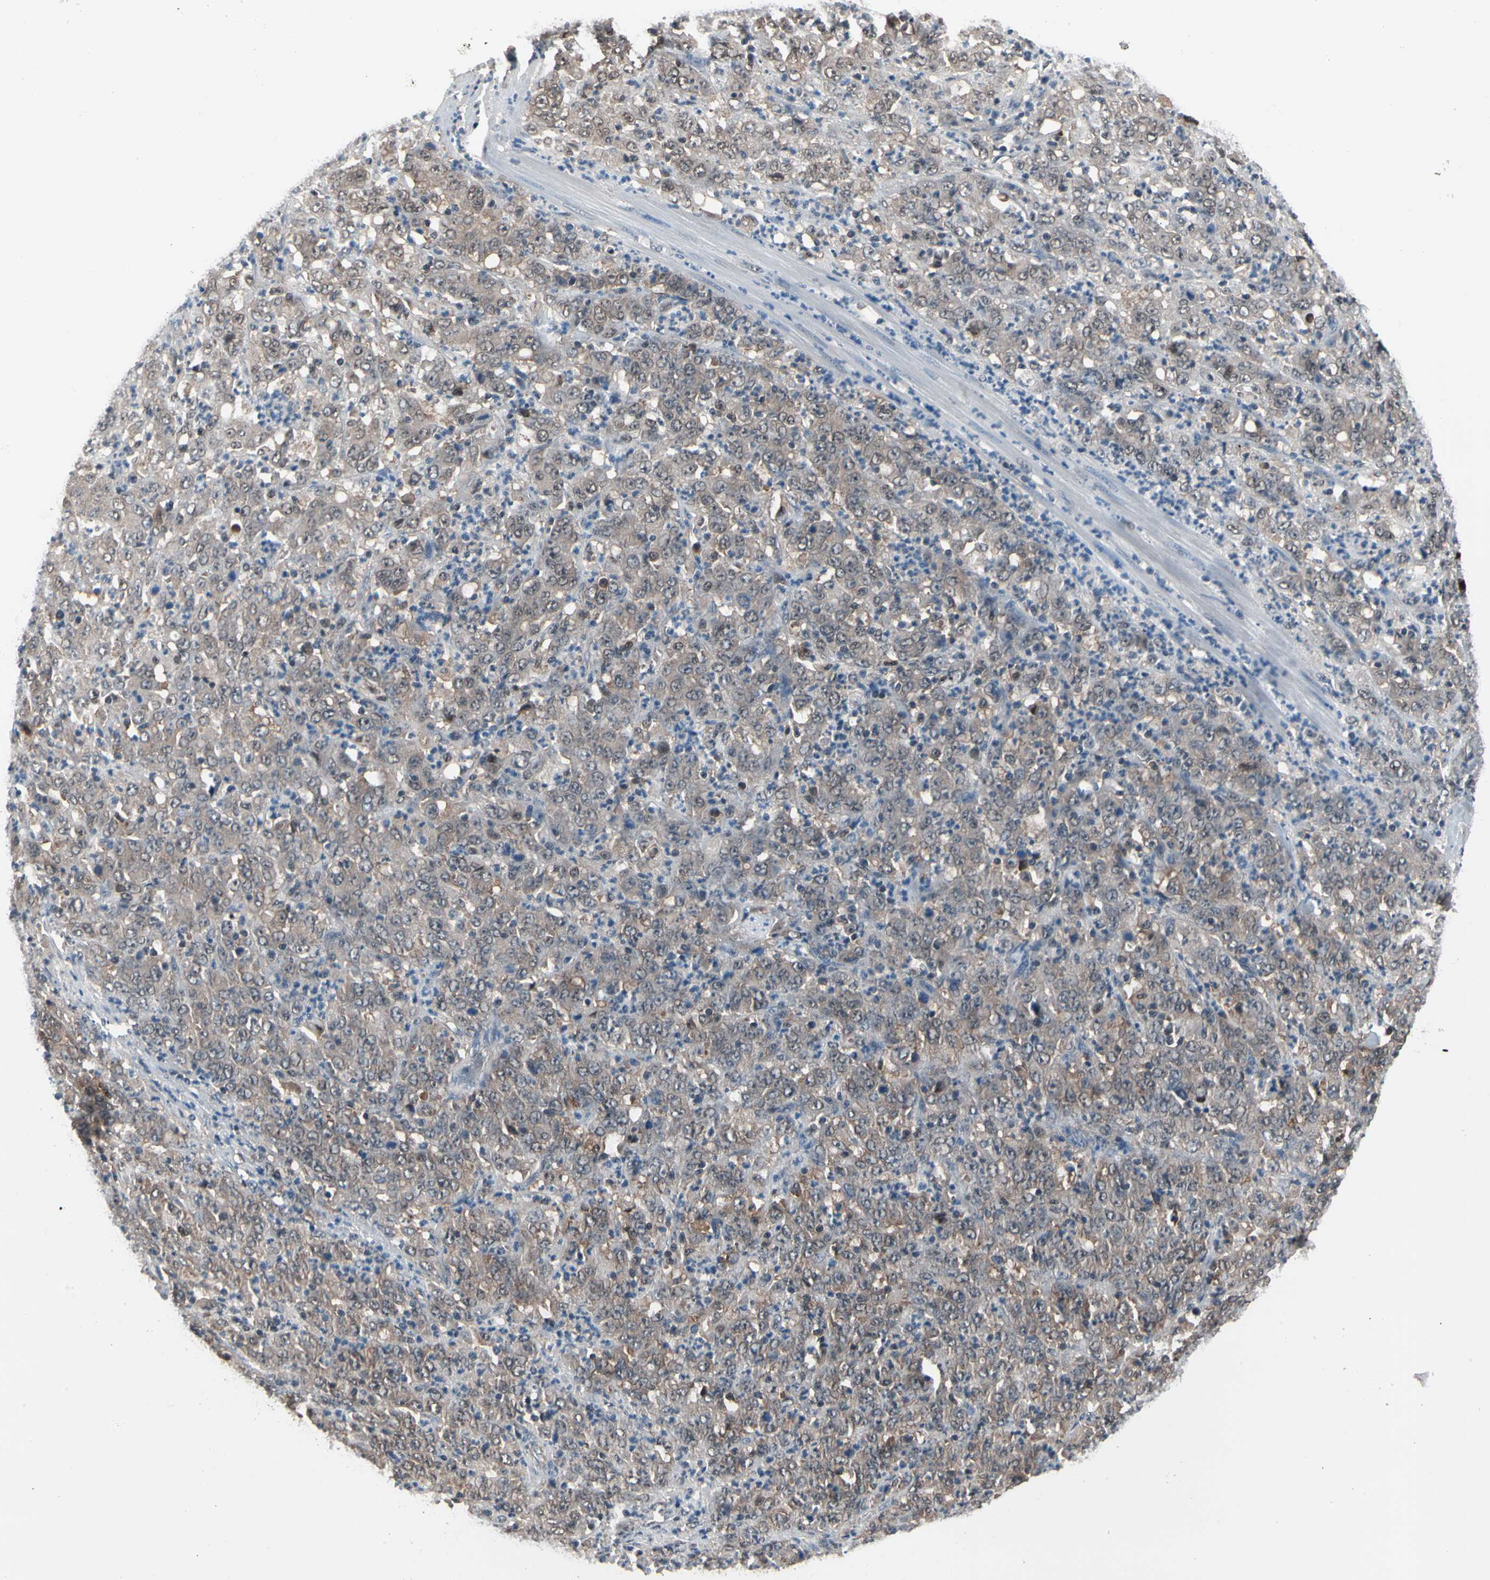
{"staining": {"intensity": "weak", "quantity": ">75%", "location": "cytoplasmic/membranous,nuclear"}, "tissue": "stomach cancer", "cell_type": "Tumor cells", "image_type": "cancer", "snomed": [{"axis": "morphology", "description": "Adenocarcinoma, NOS"}, {"axis": "topography", "description": "Stomach, lower"}], "caption": "Immunohistochemistry (DAB (3,3'-diaminobenzidine)) staining of human adenocarcinoma (stomach) shows weak cytoplasmic/membranous and nuclear protein expression in about >75% of tumor cells.", "gene": "PSMA2", "patient": {"sex": "female", "age": 71}}